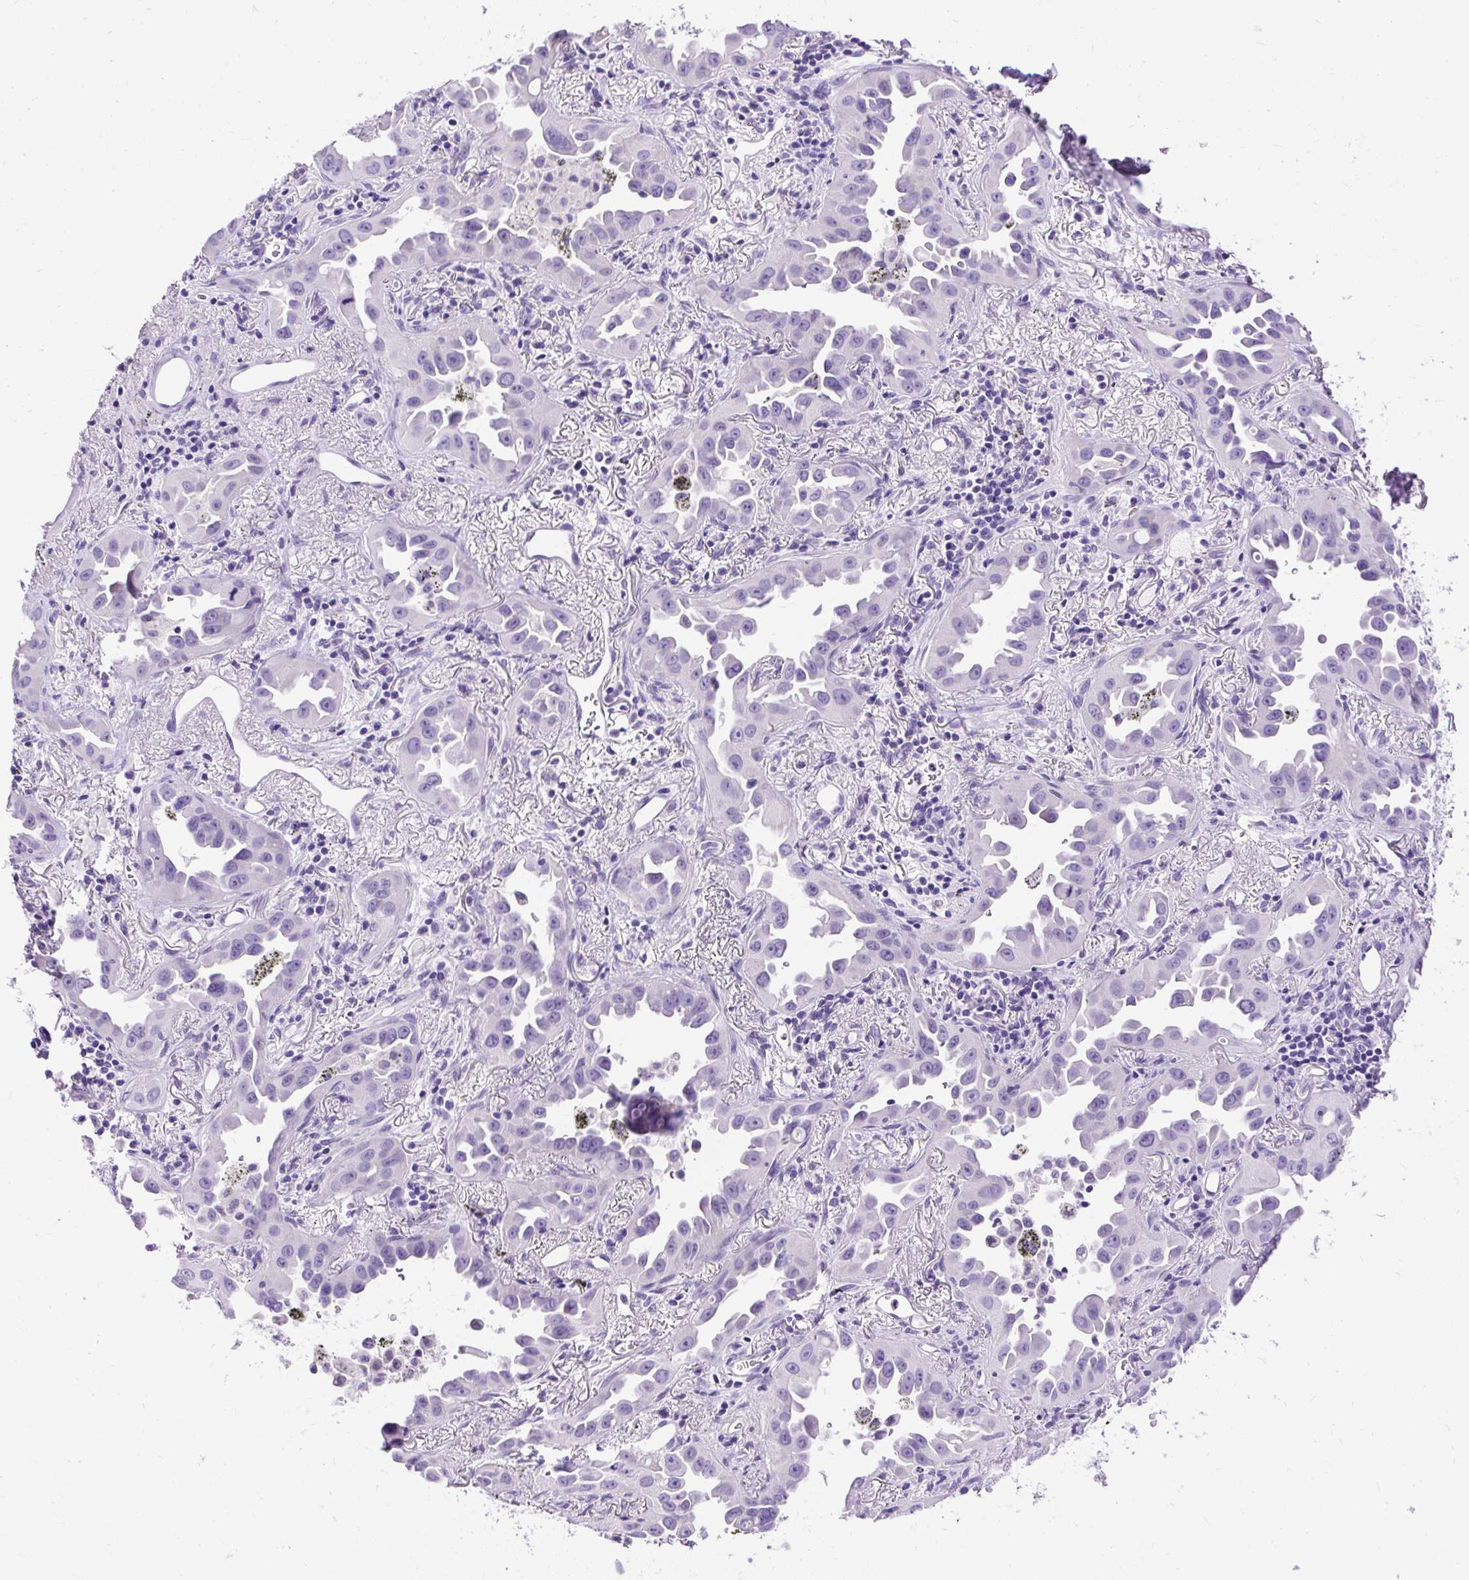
{"staining": {"intensity": "negative", "quantity": "none", "location": "none"}, "tissue": "lung cancer", "cell_type": "Tumor cells", "image_type": "cancer", "snomed": [{"axis": "morphology", "description": "Adenocarcinoma, NOS"}, {"axis": "topography", "description": "Lung"}], "caption": "The immunohistochemistry image has no significant staining in tumor cells of lung adenocarcinoma tissue.", "gene": "HEY1", "patient": {"sex": "male", "age": 68}}